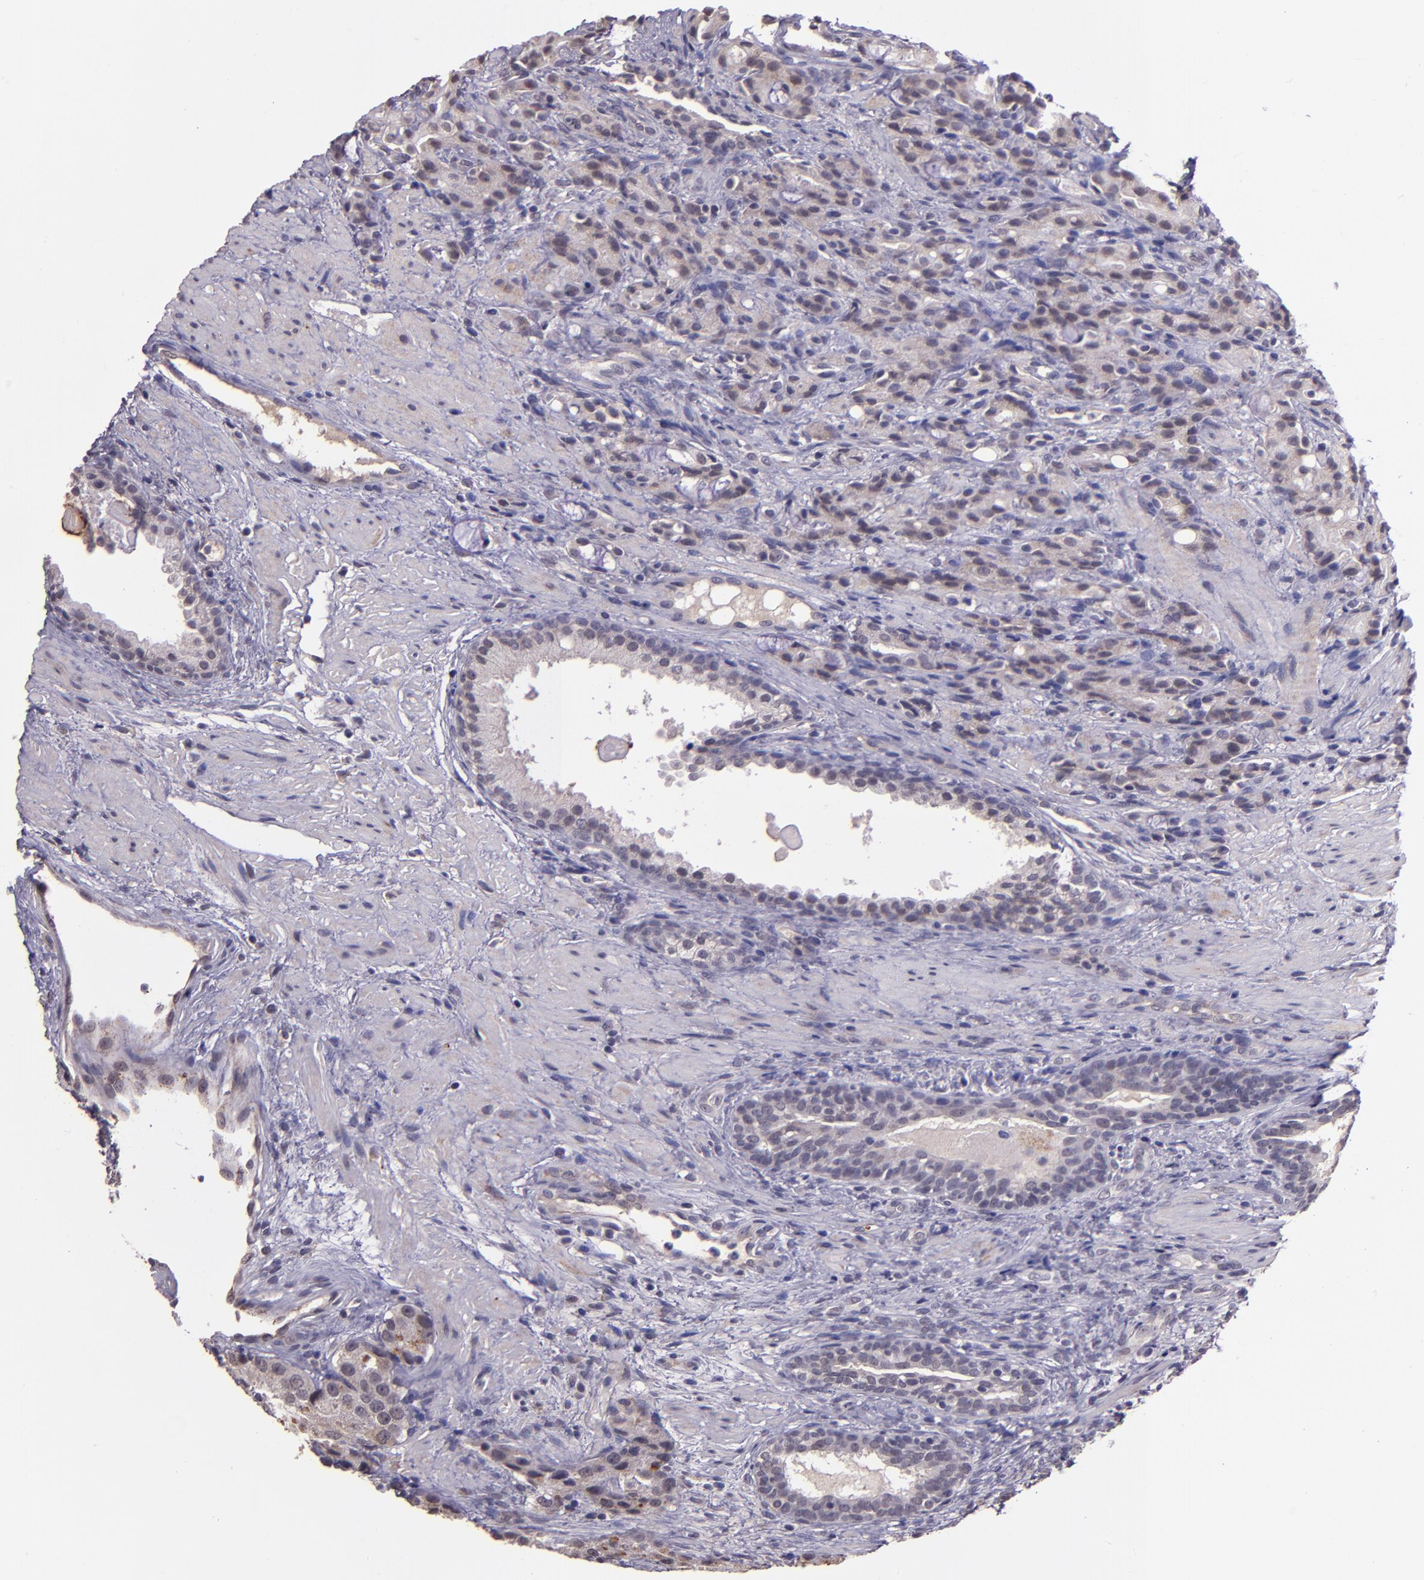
{"staining": {"intensity": "weak", "quantity": ">75%", "location": "cytoplasmic/membranous"}, "tissue": "prostate cancer", "cell_type": "Tumor cells", "image_type": "cancer", "snomed": [{"axis": "morphology", "description": "Adenocarcinoma, High grade"}, {"axis": "topography", "description": "Prostate"}], "caption": "Immunohistochemical staining of human prostate adenocarcinoma (high-grade) shows weak cytoplasmic/membranous protein staining in approximately >75% of tumor cells.", "gene": "TAF7L", "patient": {"sex": "male", "age": 72}}